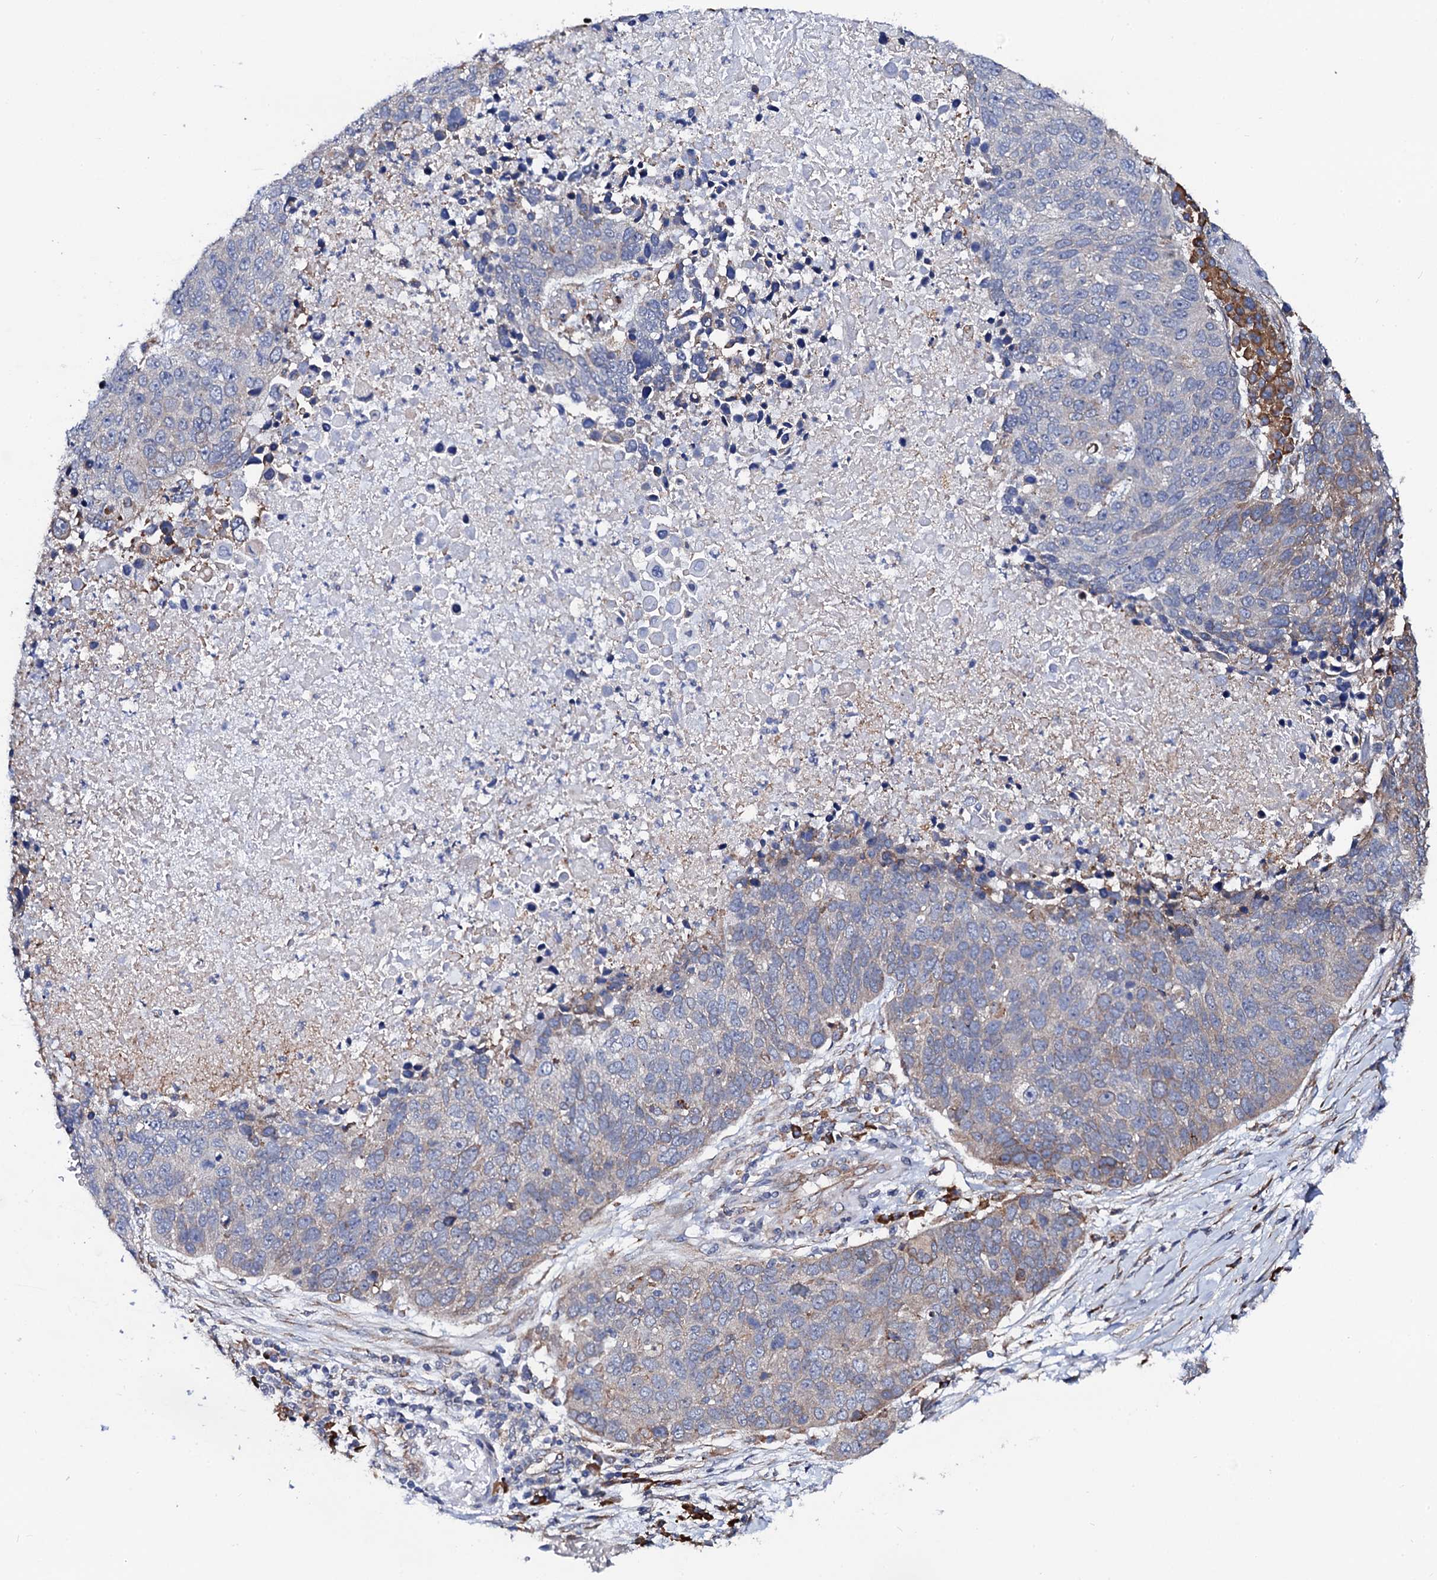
{"staining": {"intensity": "weak", "quantity": "<25%", "location": "cytoplasmic/membranous"}, "tissue": "lung cancer", "cell_type": "Tumor cells", "image_type": "cancer", "snomed": [{"axis": "morphology", "description": "Normal tissue, NOS"}, {"axis": "morphology", "description": "Squamous cell carcinoma, NOS"}, {"axis": "topography", "description": "Lymph node"}, {"axis": "topography", "description": "Lung"}], "caption": "Photomicrograph shows no protein expression in tumor cells of lung cancer (squamous cell carcinoma) tissue.", "gene": "PGLS", "patient": {"sex": "male", "age": 66}}